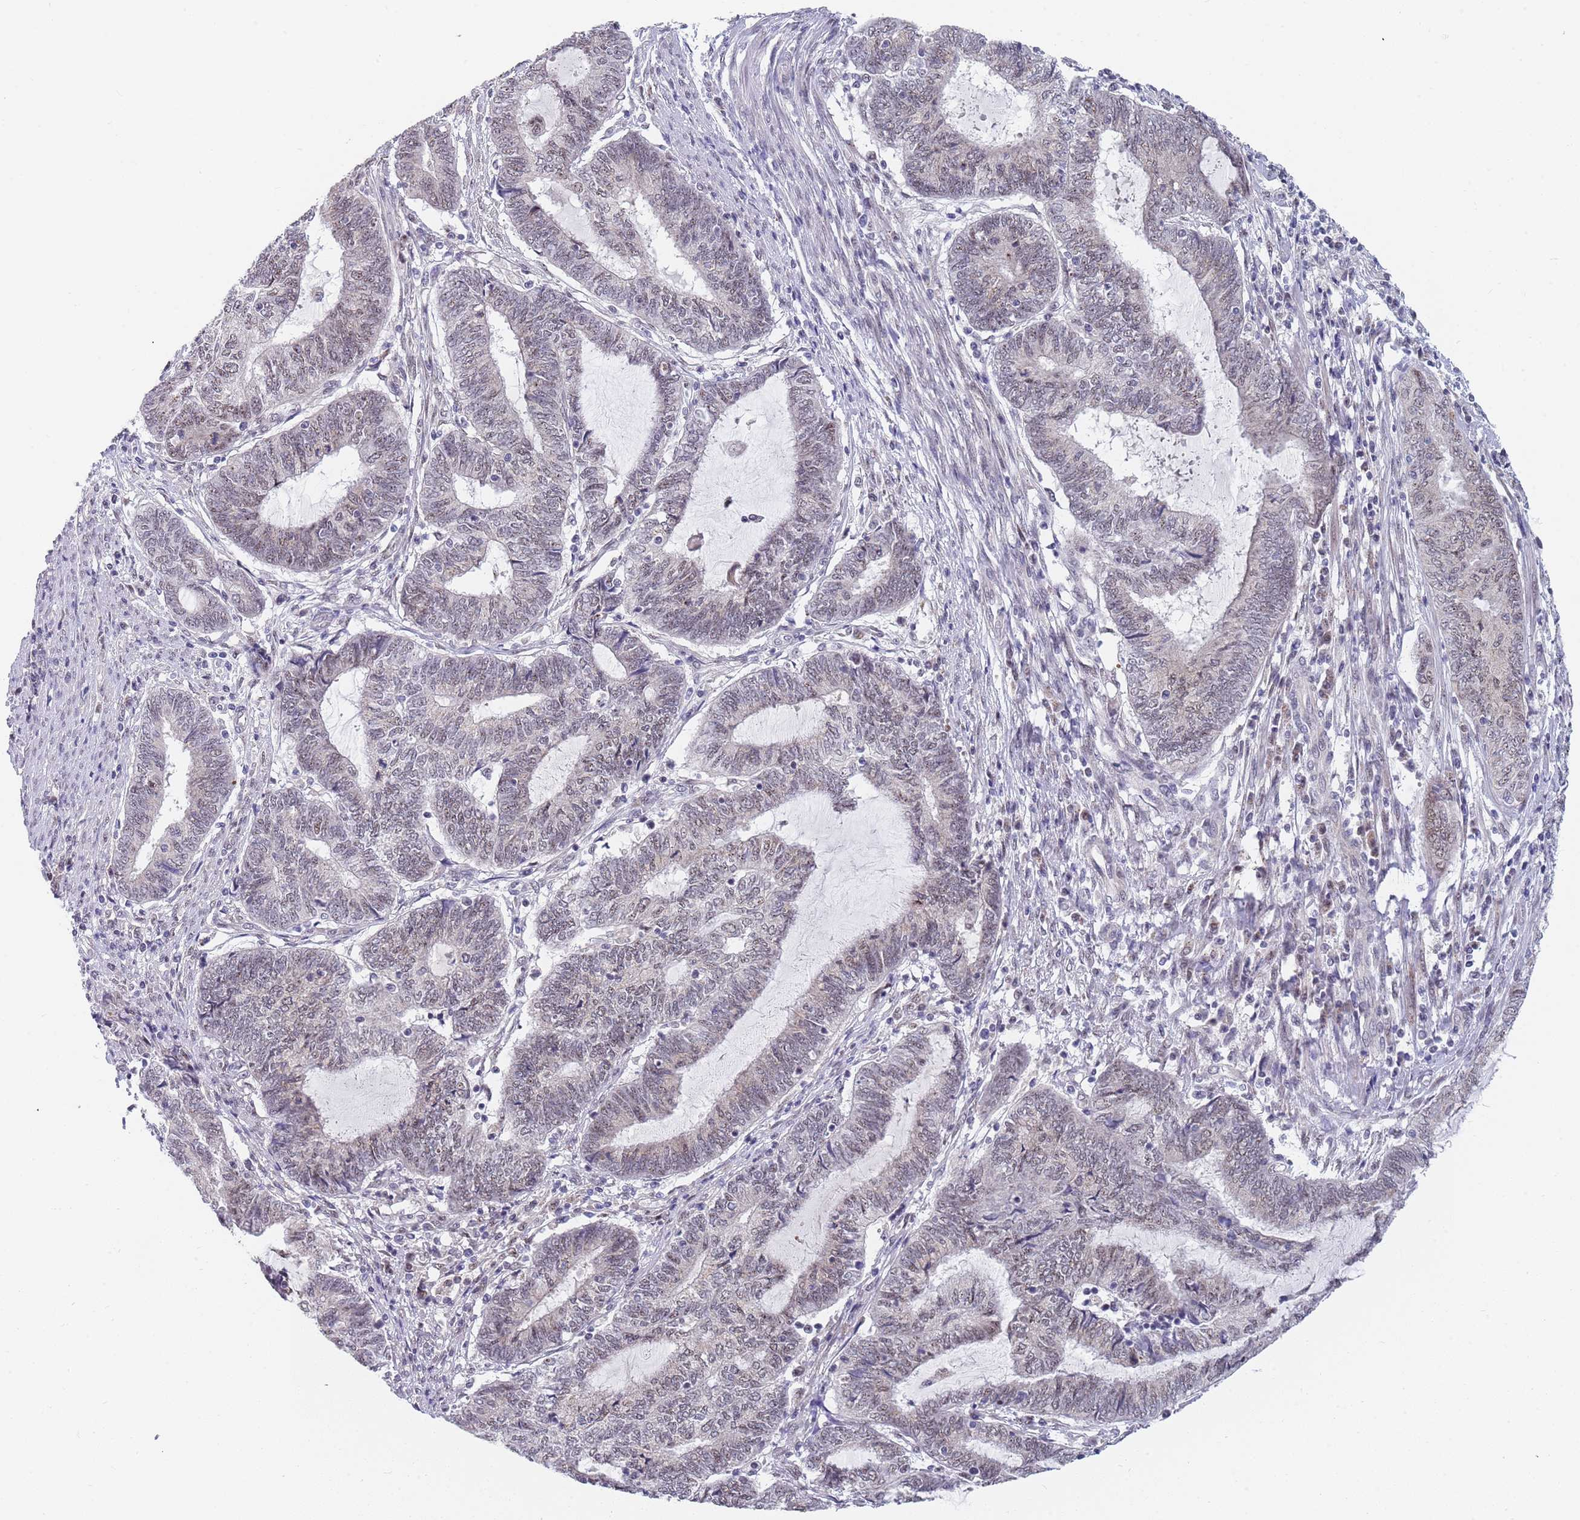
{"staining": {"intensity": "negative", "quantity": "none", "location": "none"}, "tissue": "endometrial cancer", "cell_type": "Tumor cells", "image_type": "cancer", "snomed": [{"axis": "morphology", "description": "Adenocarcinoma, NOS"}, {"axis": "topography", "description": "Uterus"}, {"axis": "topography", "description": "Endometrium"}], "caption": "This is a micrograph of immunohistochemistry (IHC) staining of endometrial cancer, which shows no staining in tumor cells. Nuclei are stained in blue.", "gene": "PLCL2", "patient": {"sex": "female", "age": 70}}